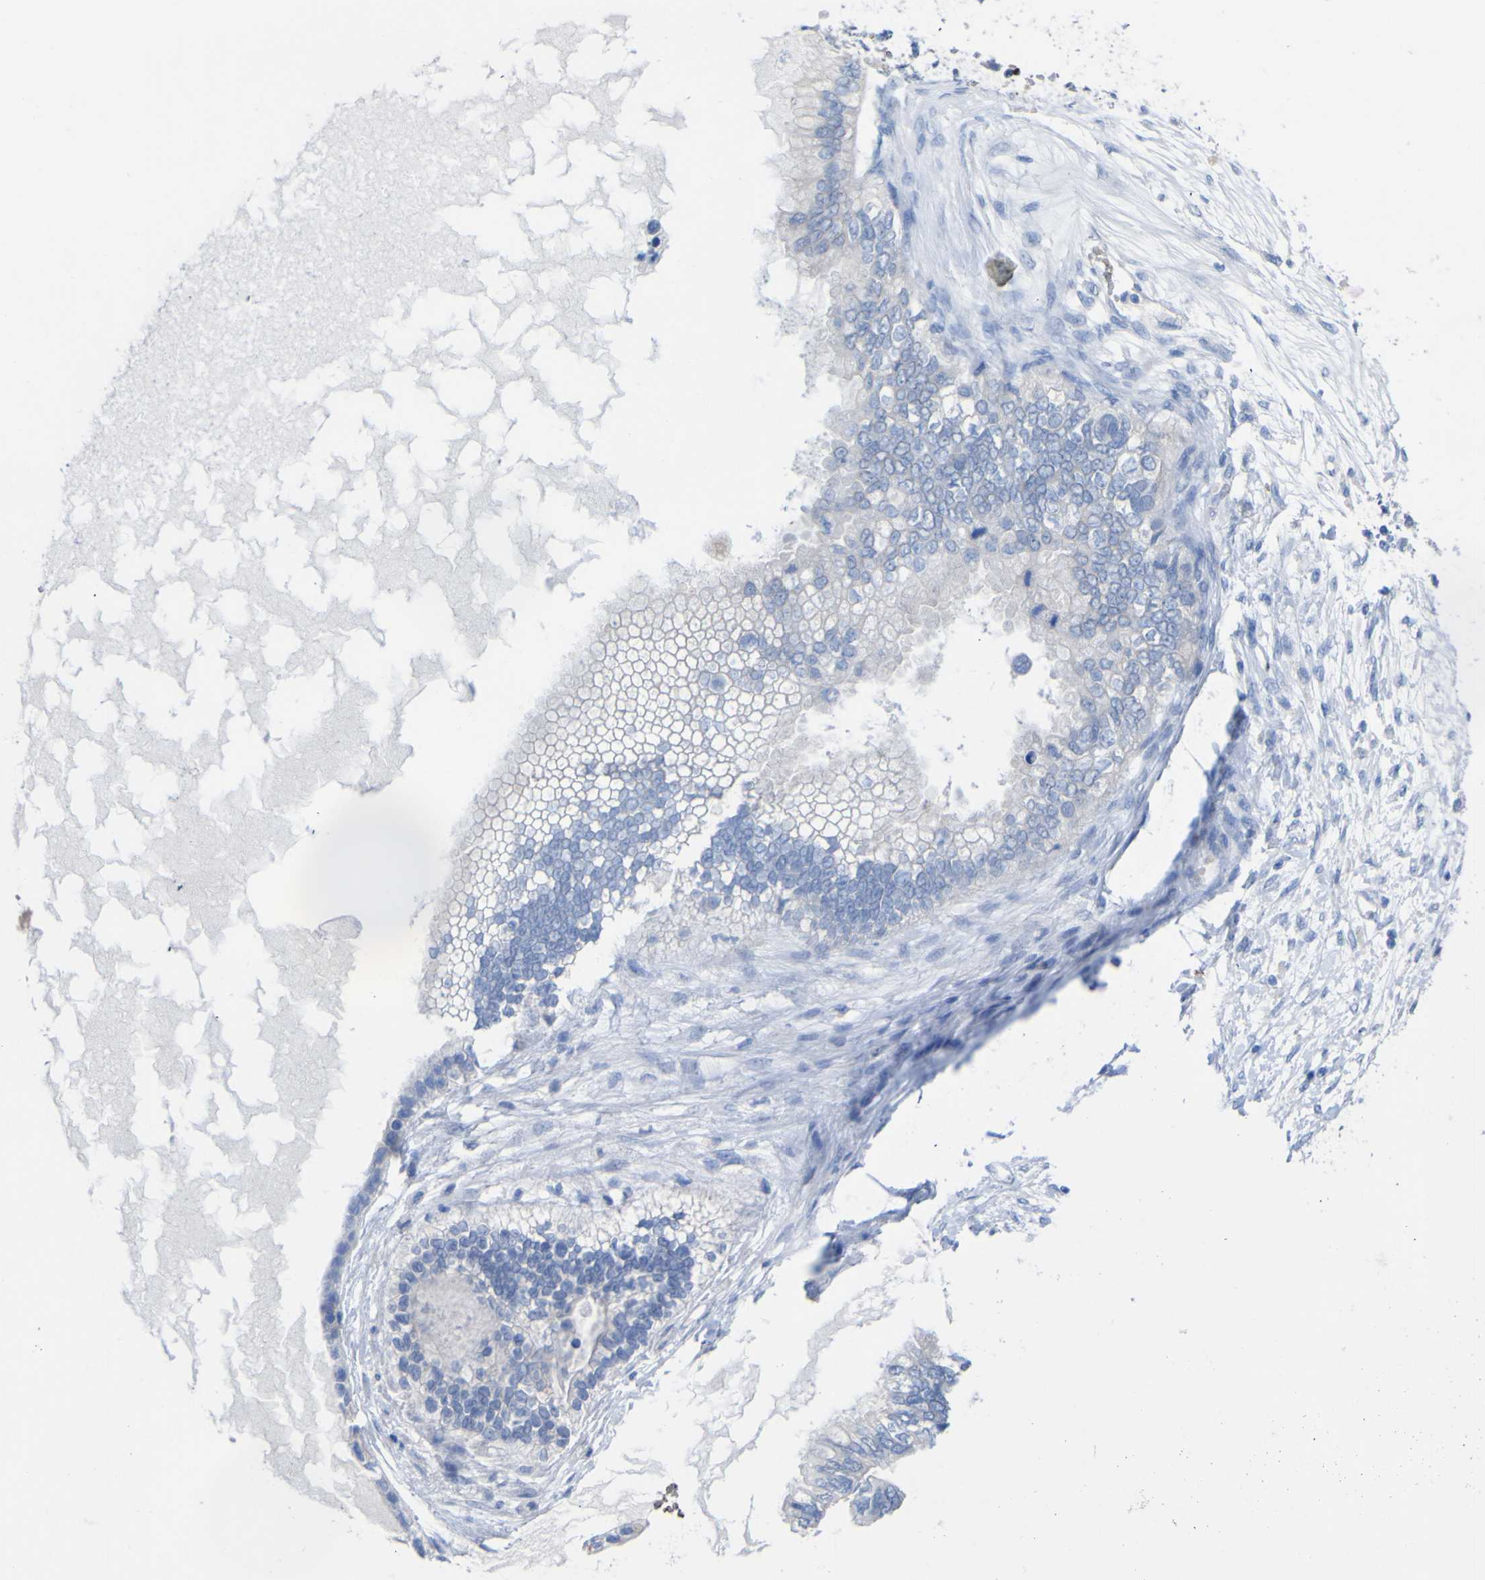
{"staining": {"intensity": "negative", "quantity": "none", "location": "none"}, "tissue": "ovarian cancer", "cell_type": "Tumor cells", "image_type": "cancer", "snomed": [{"axis": "morphology", "description": "Cystadenocarcinoma, mucinous, NOS"}, {"axis": "topography", "description": "Ovary"}], "caption": "The micrograph demonstrates no staining of tumor cells in ovarian cancer (mucinous cystadenocarcinoma).", "gene": "GCM1", "patient": {"sex": "female", "age": 80}}